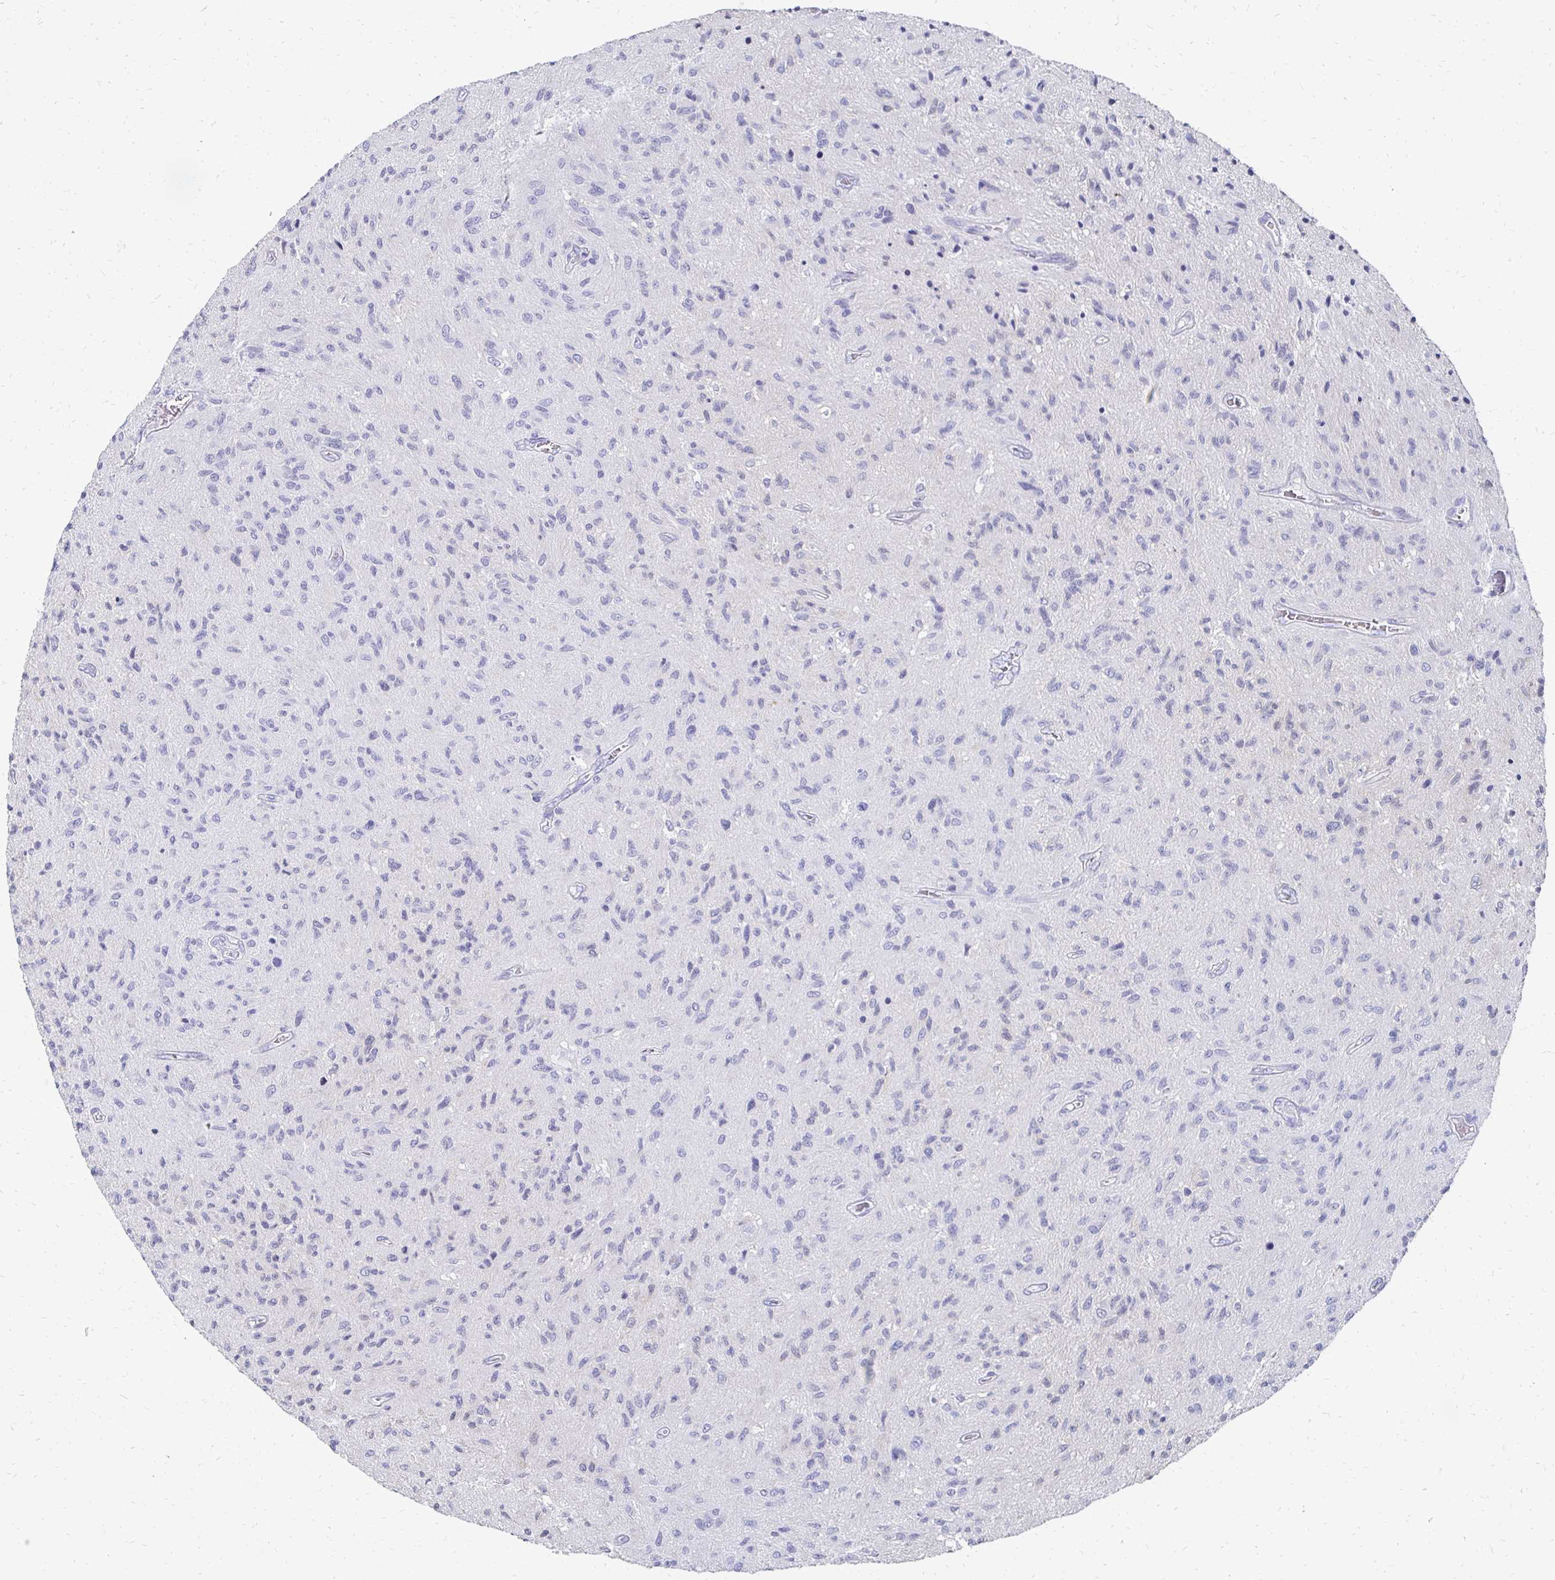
{"staining": {"intensity": "negative", "quantity": "none", "location": "none"}, "tissue": "glioma", "cell_type": "Tumor cells", "image_type": "cancer", "snomed": [{"axis": "morphology", "description": "Glioma, malignant, High grade"}, {"axis": "topography", "description": "Brain"}], "caption": "An immunohistochemistry photomicrograph of glioma is shown. There is no staining in tumor cells of glioma.", "gene": "SYCP3", "patient": {"sex": "male", "age": 54}}